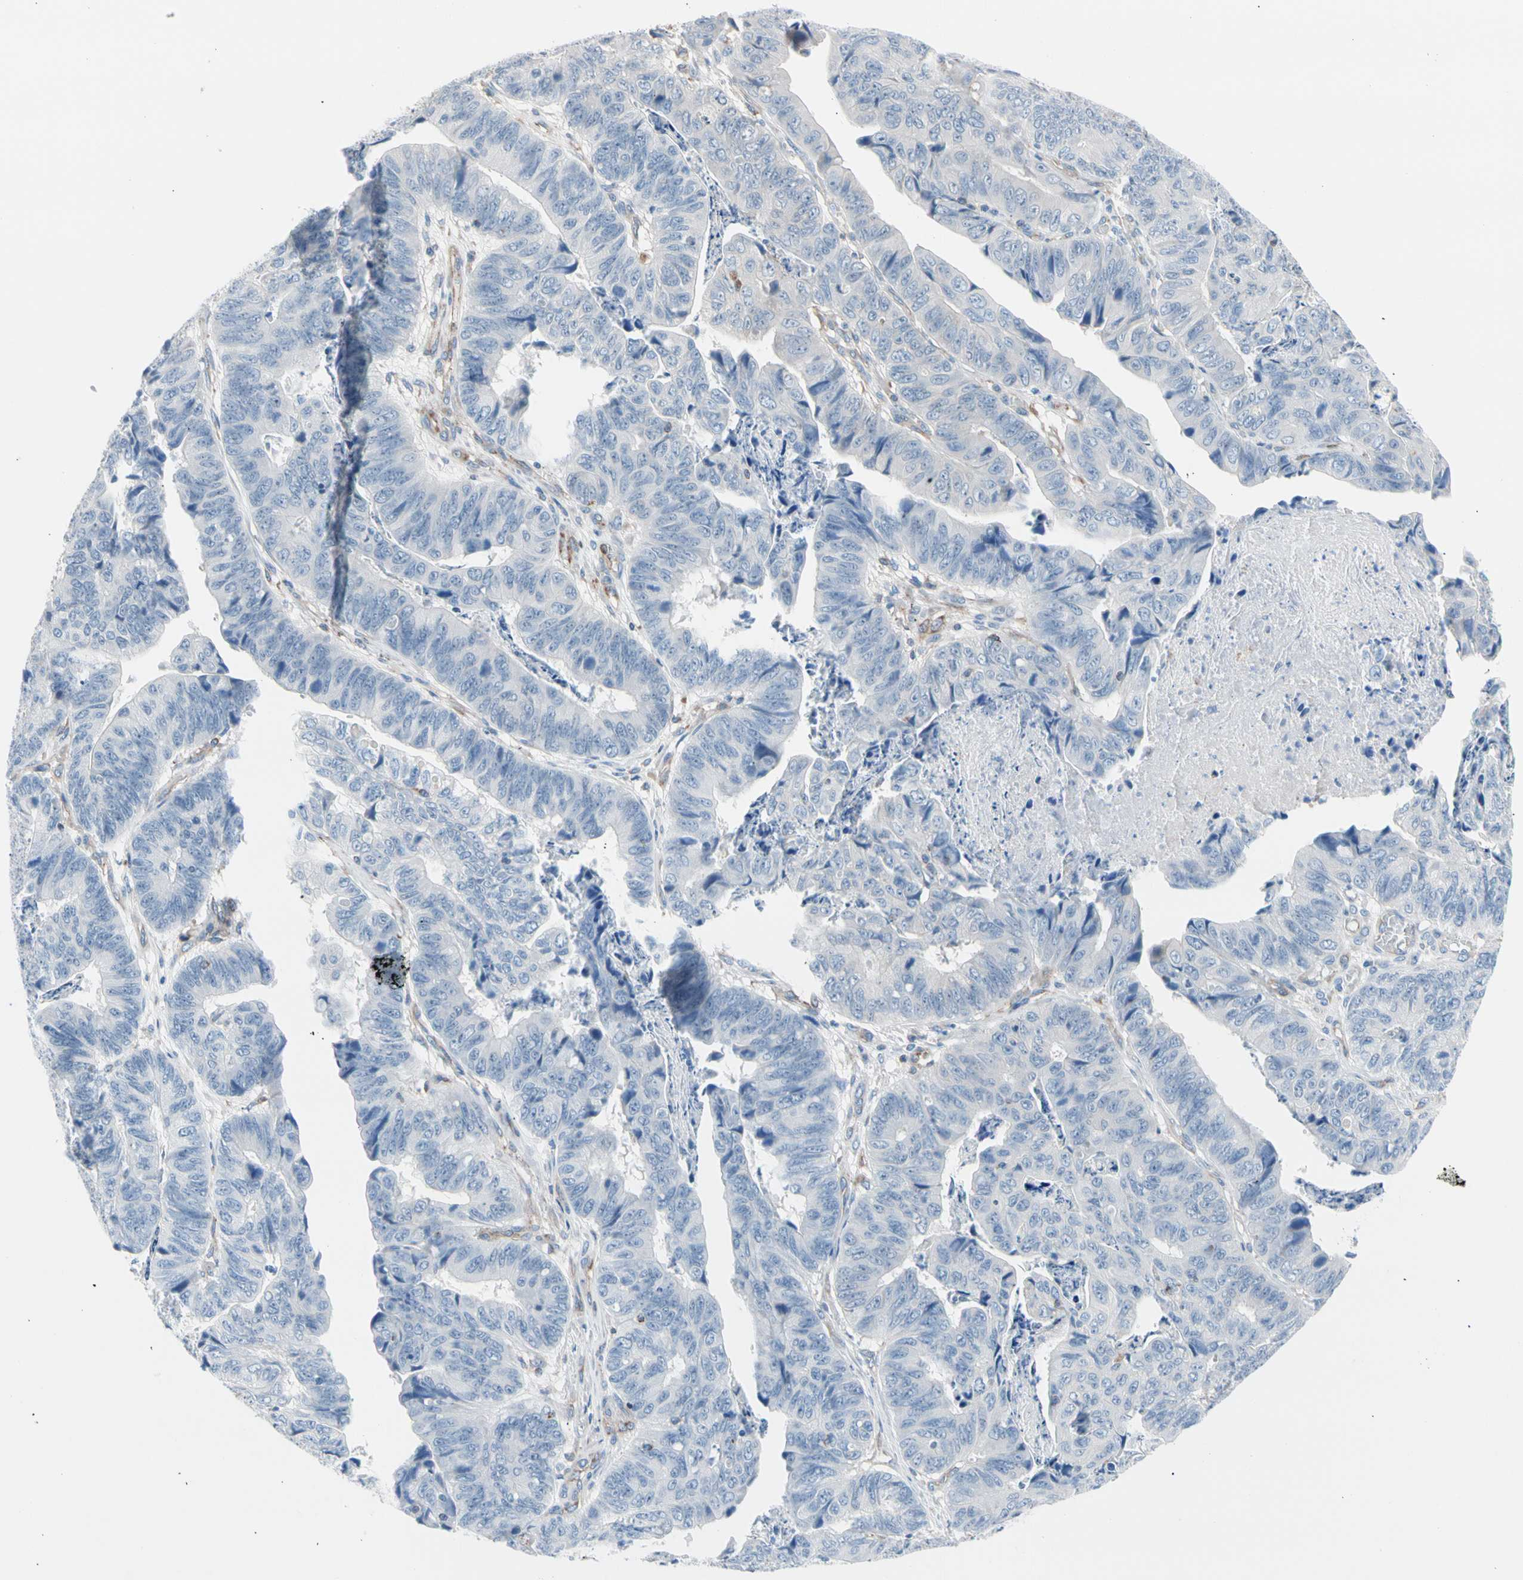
{"staining": {"intensity": "negative", "quantity": "none", "location": "none"}, "tissue": "stomach cancer", "cell_type": "Tumor cells", "image_type": "cancer", "snomed": [{"axis": "morphology", "description": "Adenocarcinoma, NOS"}, {"axis": "topography", "description": "Stomach, lower"}], "caption": "Immunohistochemistry image of human stomach cancer stained for a protein (brown), which reveals no expression in tumor cells. (Brightfield microscopy of DAB immunohistochemistry at high magnification).", "gene": "HK1", "patient": {"sex": "male", "age": 77}}